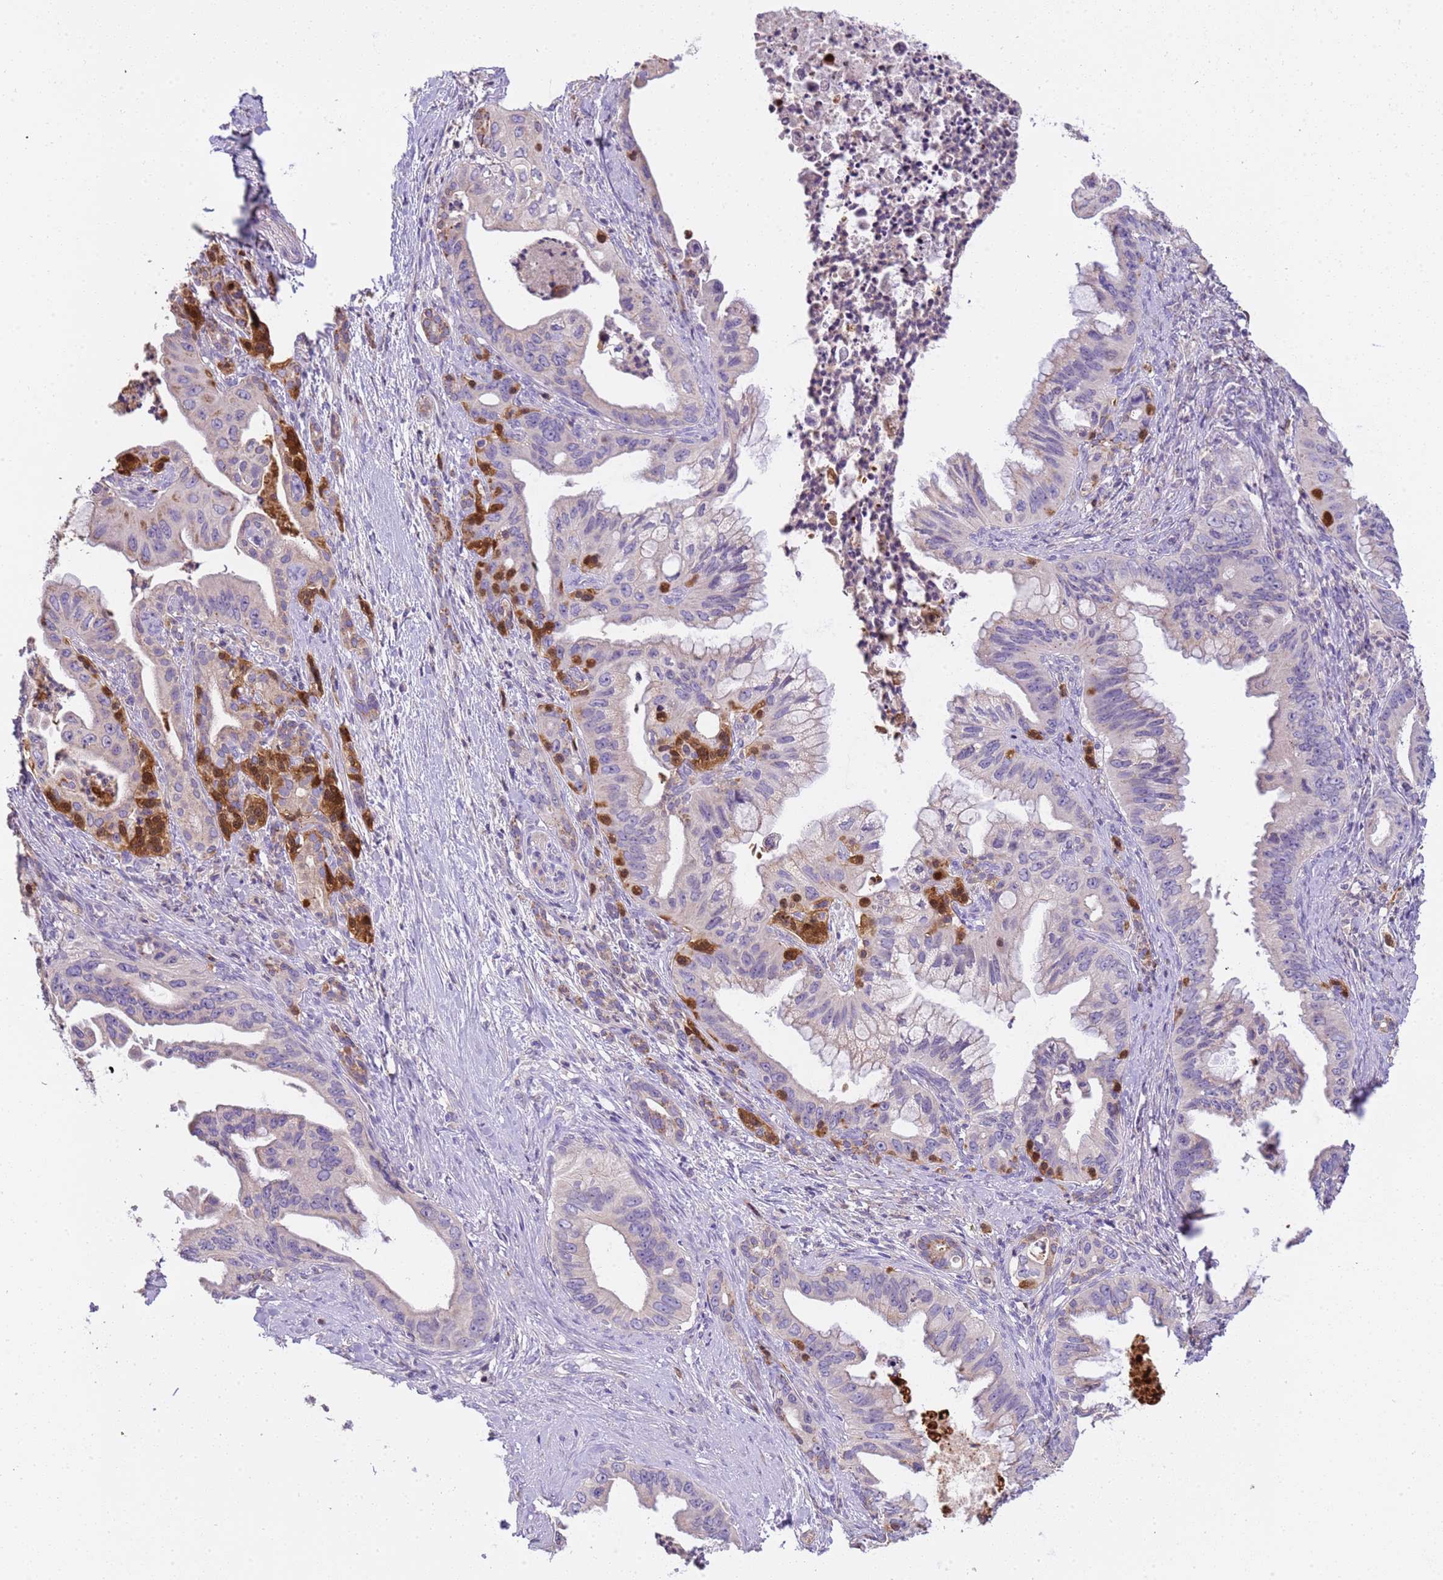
{"staining": {"intensity": "negative", "quantity": "none", "location": "none"}, "tissue": "pancreatic cancer", "cell_type": "Tumor cells", "image_type": "cancer", "snomed": [{"axis": "morphology", "description": "Adenocarcinoma, NOS"}, {"axis": "topography", "description": "Pancreas"}], "caption": "Histopathology image shows no significant protein expression in tumor cells of adenocarcinoma (pancreatic).", "gene": "PLCXD3", "patient": {"sex": "male", "age": 58}}